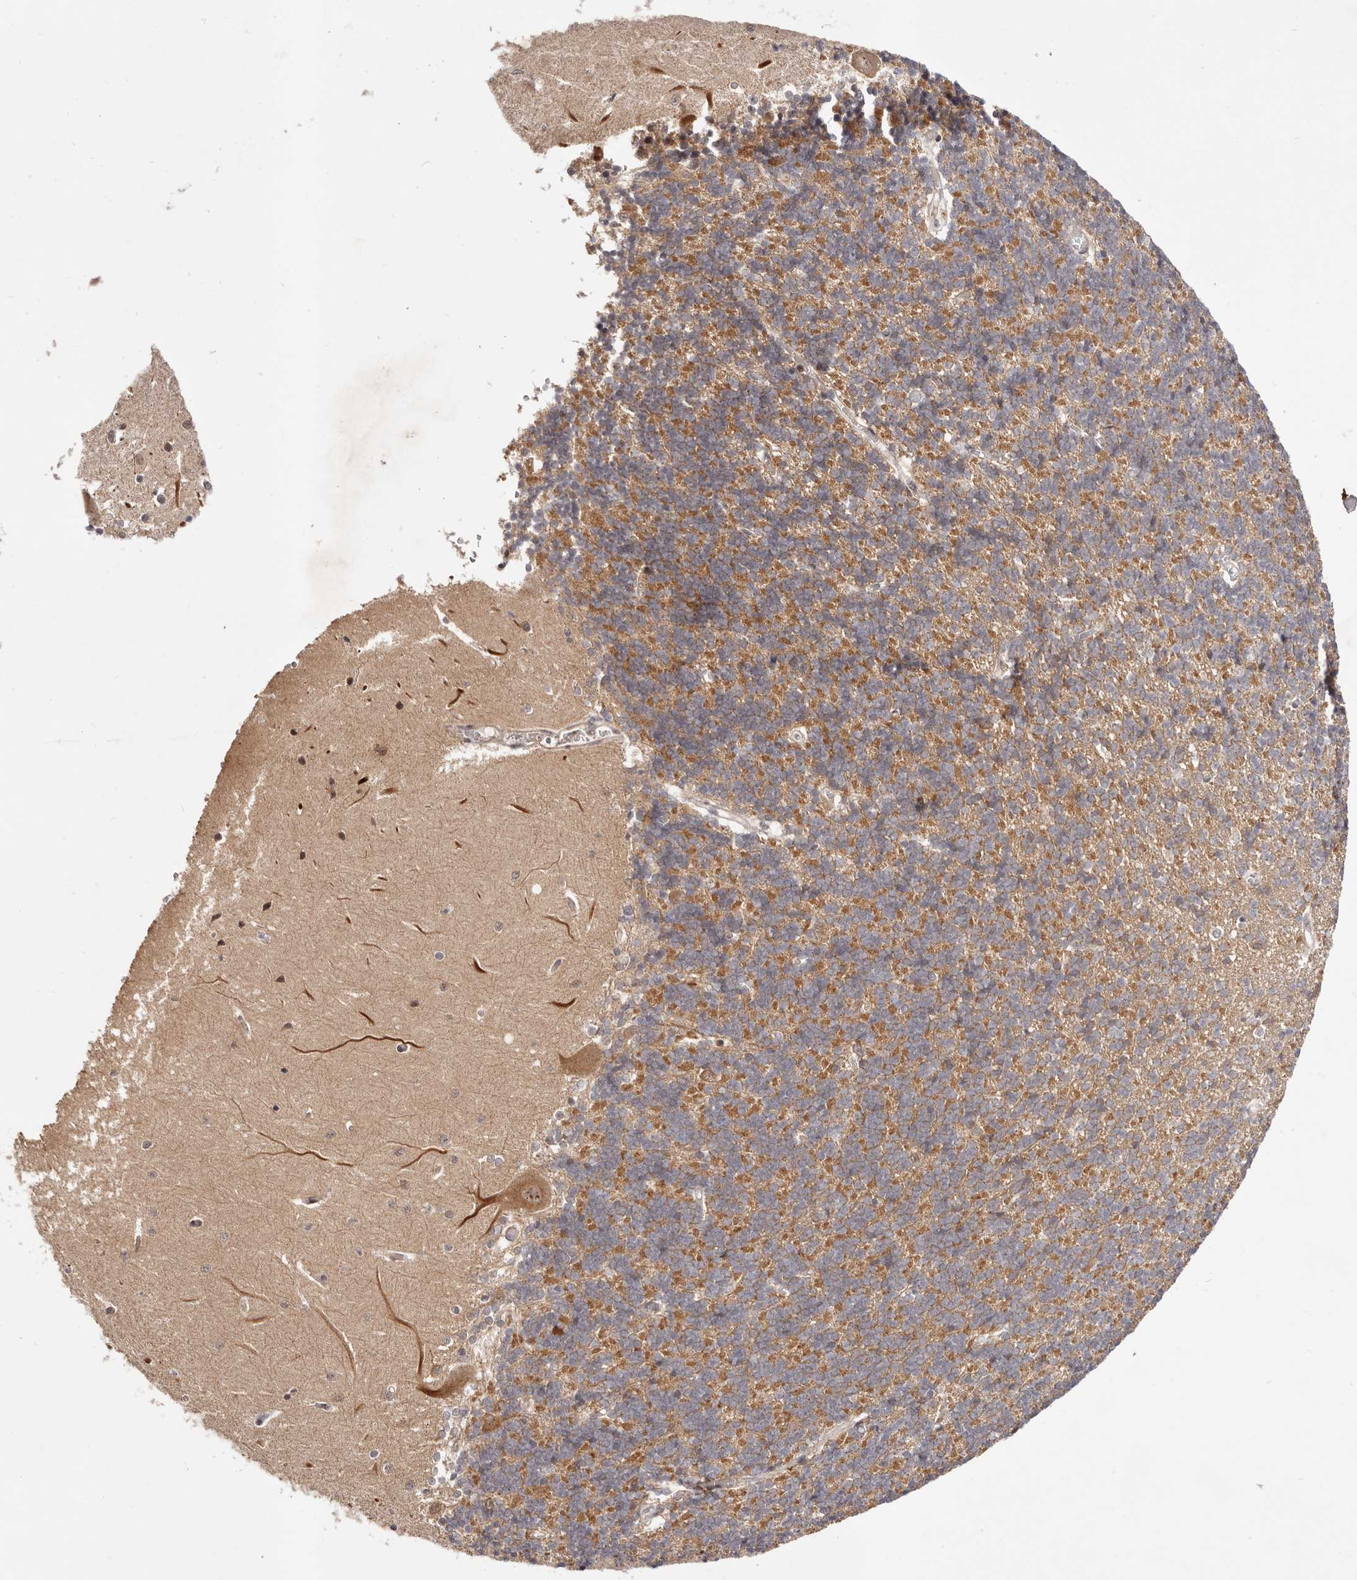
{"staining": {"intensity": "moderate", "quantity": ">75%", "location": "cytoplasmic/membranous"}, "tissue": "cerebellum", "cell_type": "Cells in granular layer", "image_type": "normal", "snomed": [{"axis": "morphology", "description": "Normal tissue, NOS"}, {"axis": "topography", "description": "Cerebellum"}], "caption": "Normal cerebellum was stained to show a protein in brown. There is medium levels of moderate cytoplasmic/membranous staining in approximately >75% of cells in granular layer. (DAB (3,3'-diaminobenzidine) = brown stain, brightfield microscopy at high magnification).", "gene": "WRN", "patient": {"sex": "male", "age": 37}}